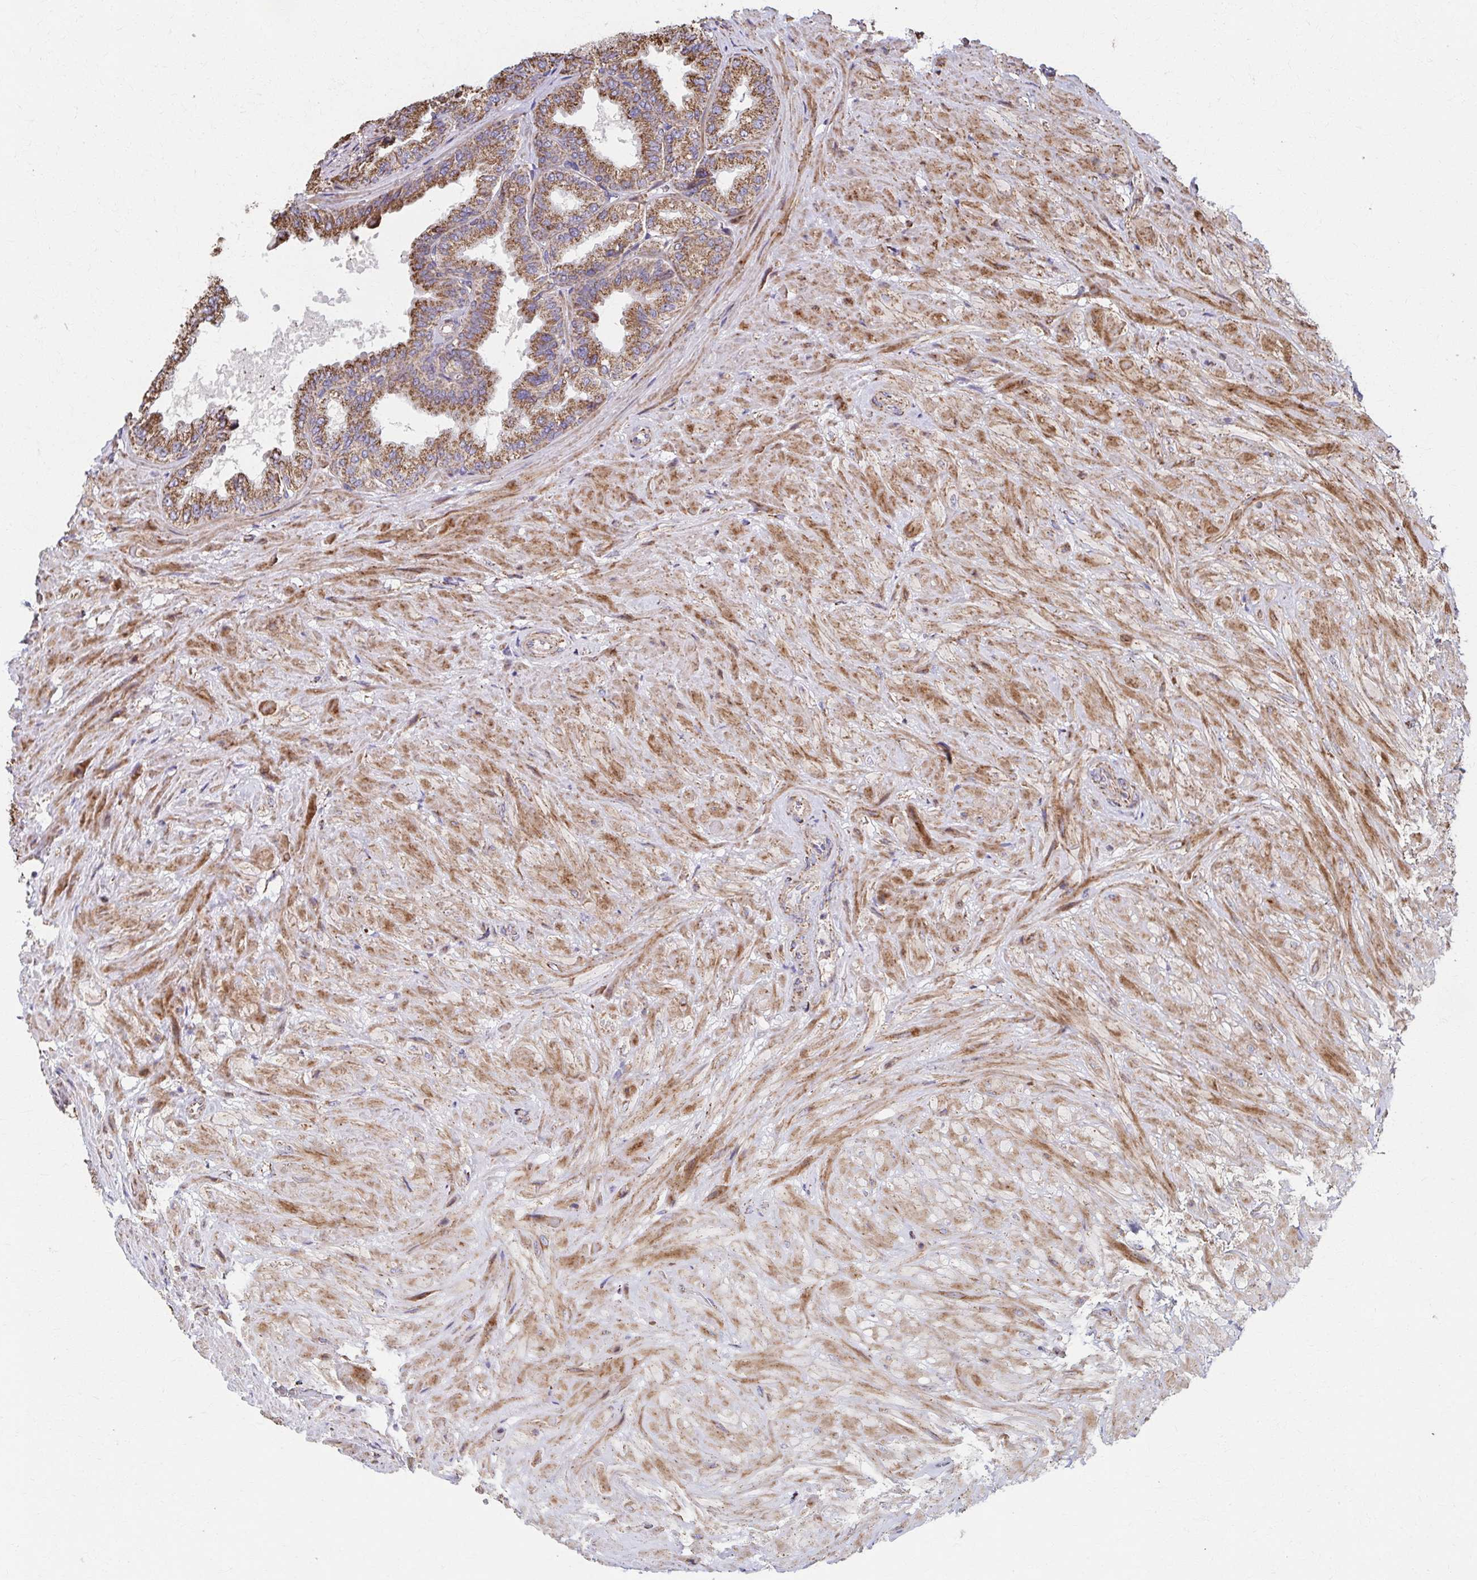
{"staining": {"intensity": "moderate", "quantity": ">75%", "location": "cytoplasmic/membranous"}, "tissue": "seminal vesicle", "cell_type": "Glandular cells", "image_type": "normal", "snomed": [{"axis": "morphology", "description": "Normal tissue, NOS"}, {"axis": "topography", "description": "Seminal veicle"}], "caption": "Protein staining displays moderate cytoplasmic/membranous expression in about >75% of glandular cells in unremarkable seminal vesicle. (Stains: DAB (3,3'-diaminobenzidine) in brown, nuclei in blue, Microscopy: brightfield microscopy at high magnification).", "gene": "SAT1", "patient": {"sex": "male", "age": 68}}